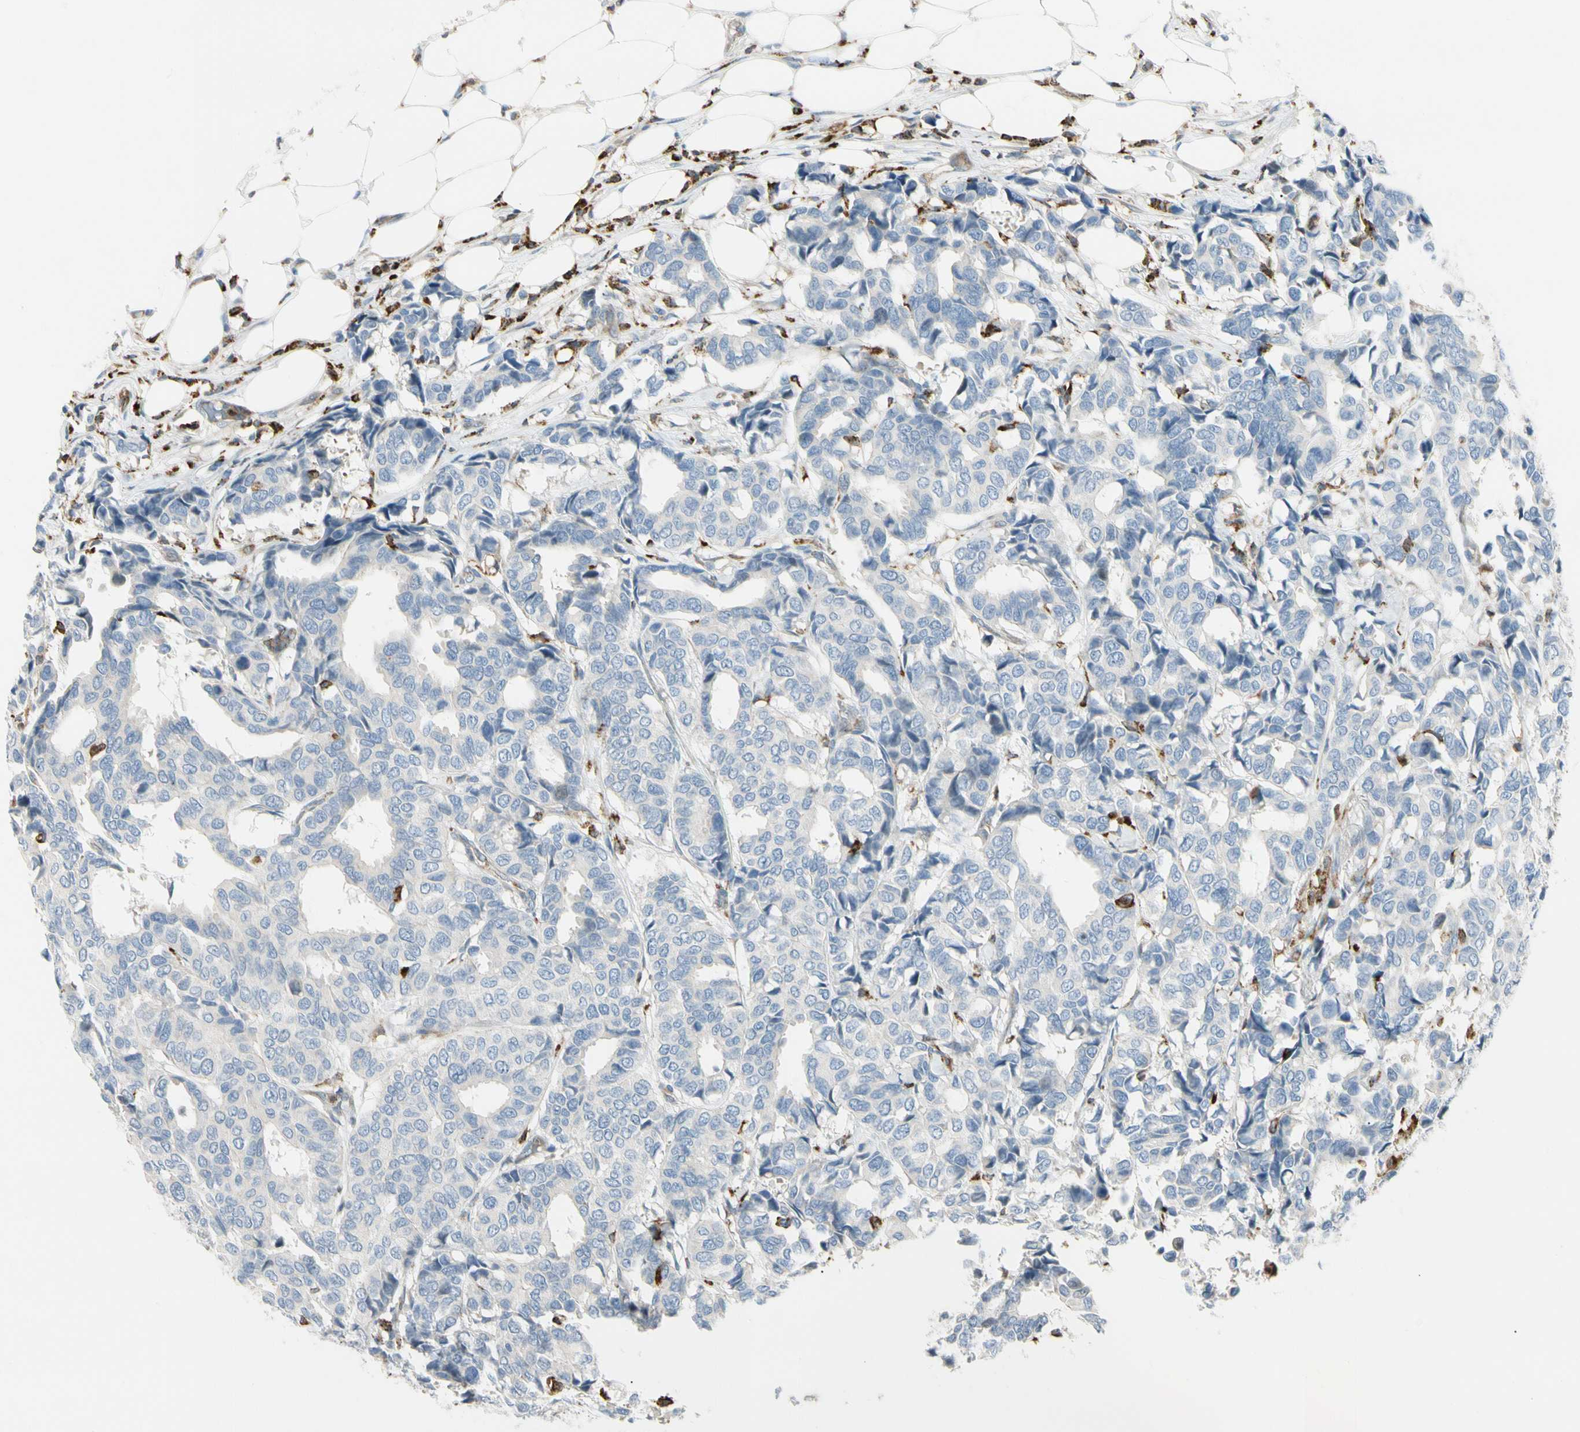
{"staining": {"intensity": "negative", "quantity": "none", "location": "none"}, "tissue": "breast cancer", "cell_type": "Tumor cells", "image_type": "cancer", "snomed": [{"axis": "morphology", "description": "Duct carcinoma"}, {"axis": "topography", "description": "Breast"}], "caption": "Breast intraductal carcinoma stained for a protein using immunohistochemistry (IHC) shows no positivity tumor cells.", "gene": "LPCAT2", "patient": {"sex": "female", "age": 87}}